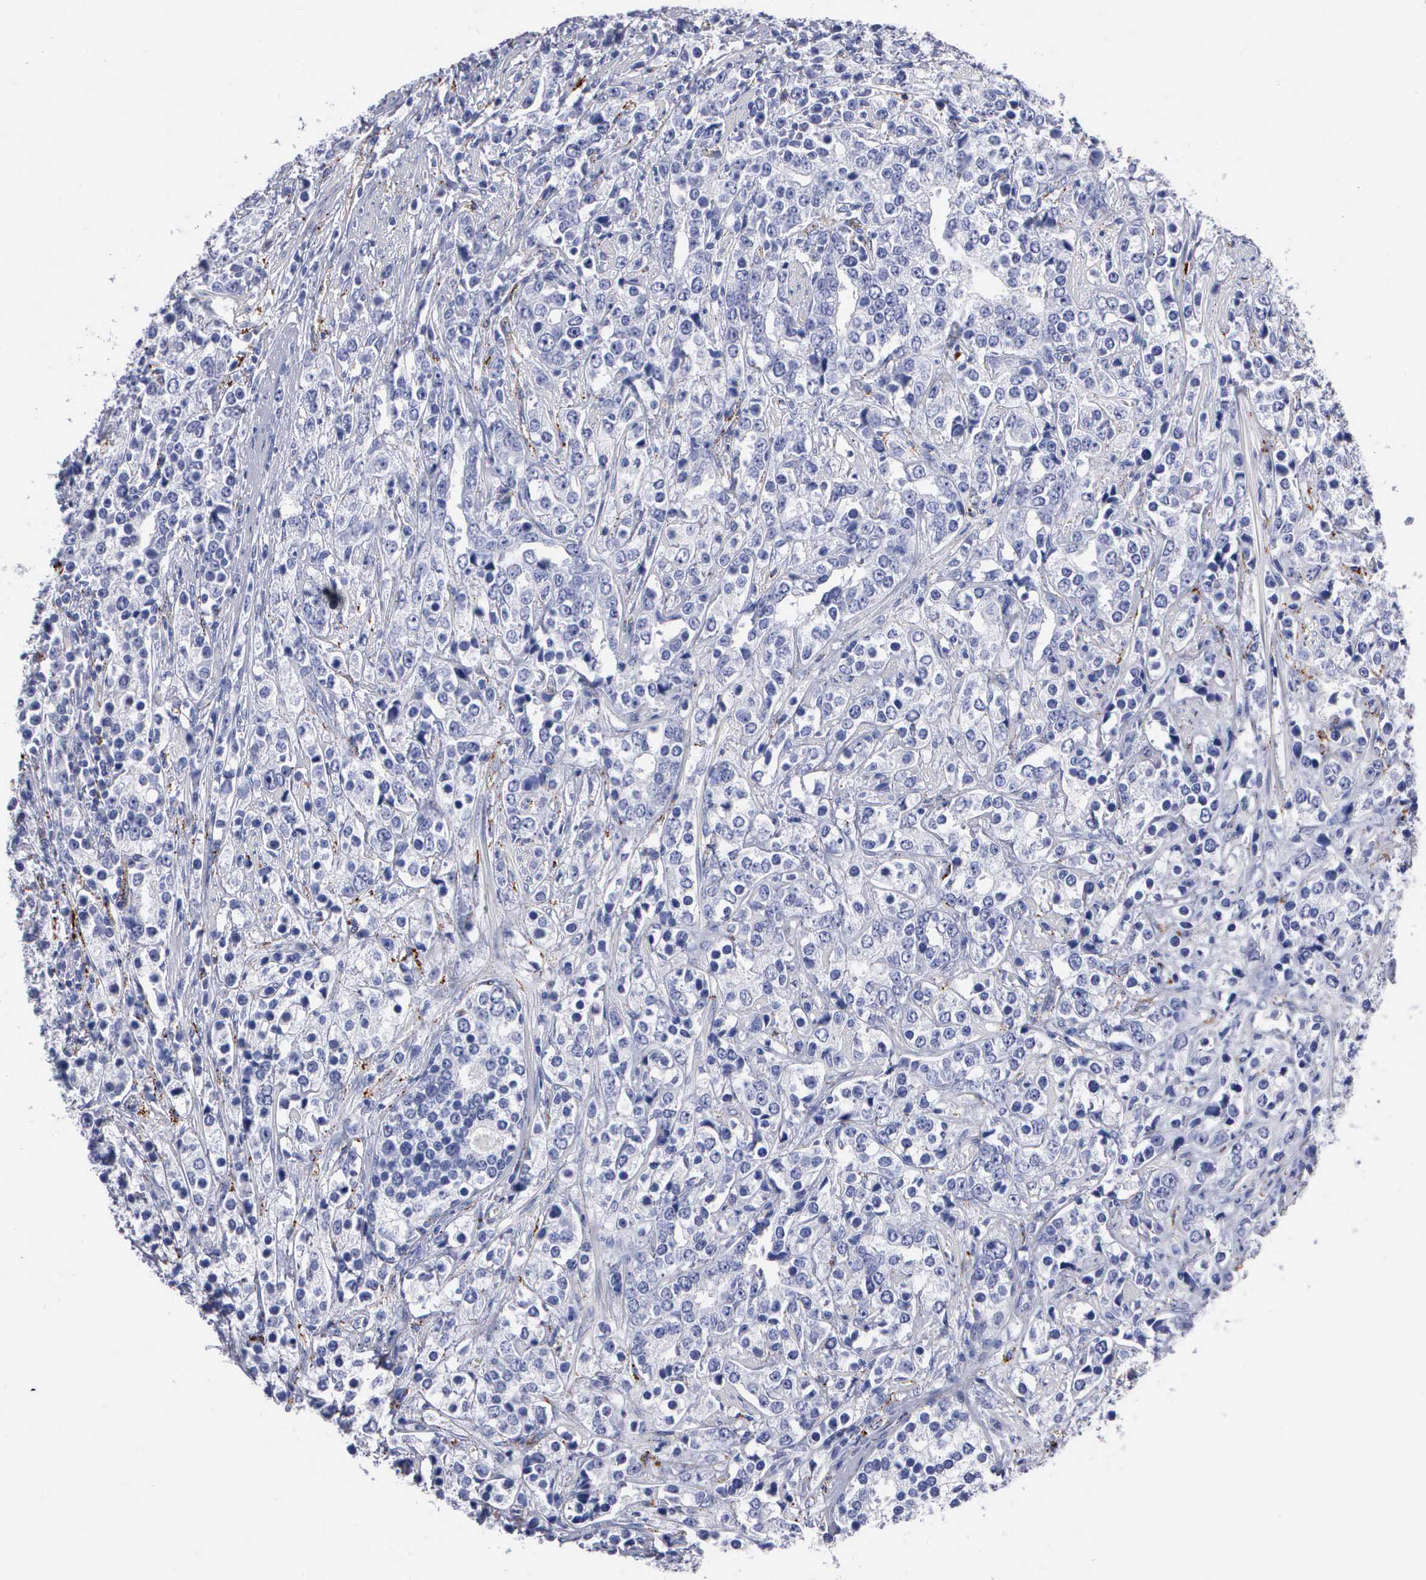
{"staining": {"intensity": "negative", "quantity": "none", "location": "none"}, "tissue": "prostate cancer", "cell_type": "Tumor cells", "image_type": "cancer", "snomed": [{"axis": "morphology", "description": "Adenocarcinoma, High grade"}, {"axis": "topography", "description": "Prostate"}], "caption": "Protein analysis of adenocarcinoma (high-grade) (prostate) reveals no significant staining in tumor cells. (Immunohistochemistry, brightfield microscopy, high magnification).", "gene": "CTSL", "patient": {"sex": "male", "age": 71}}